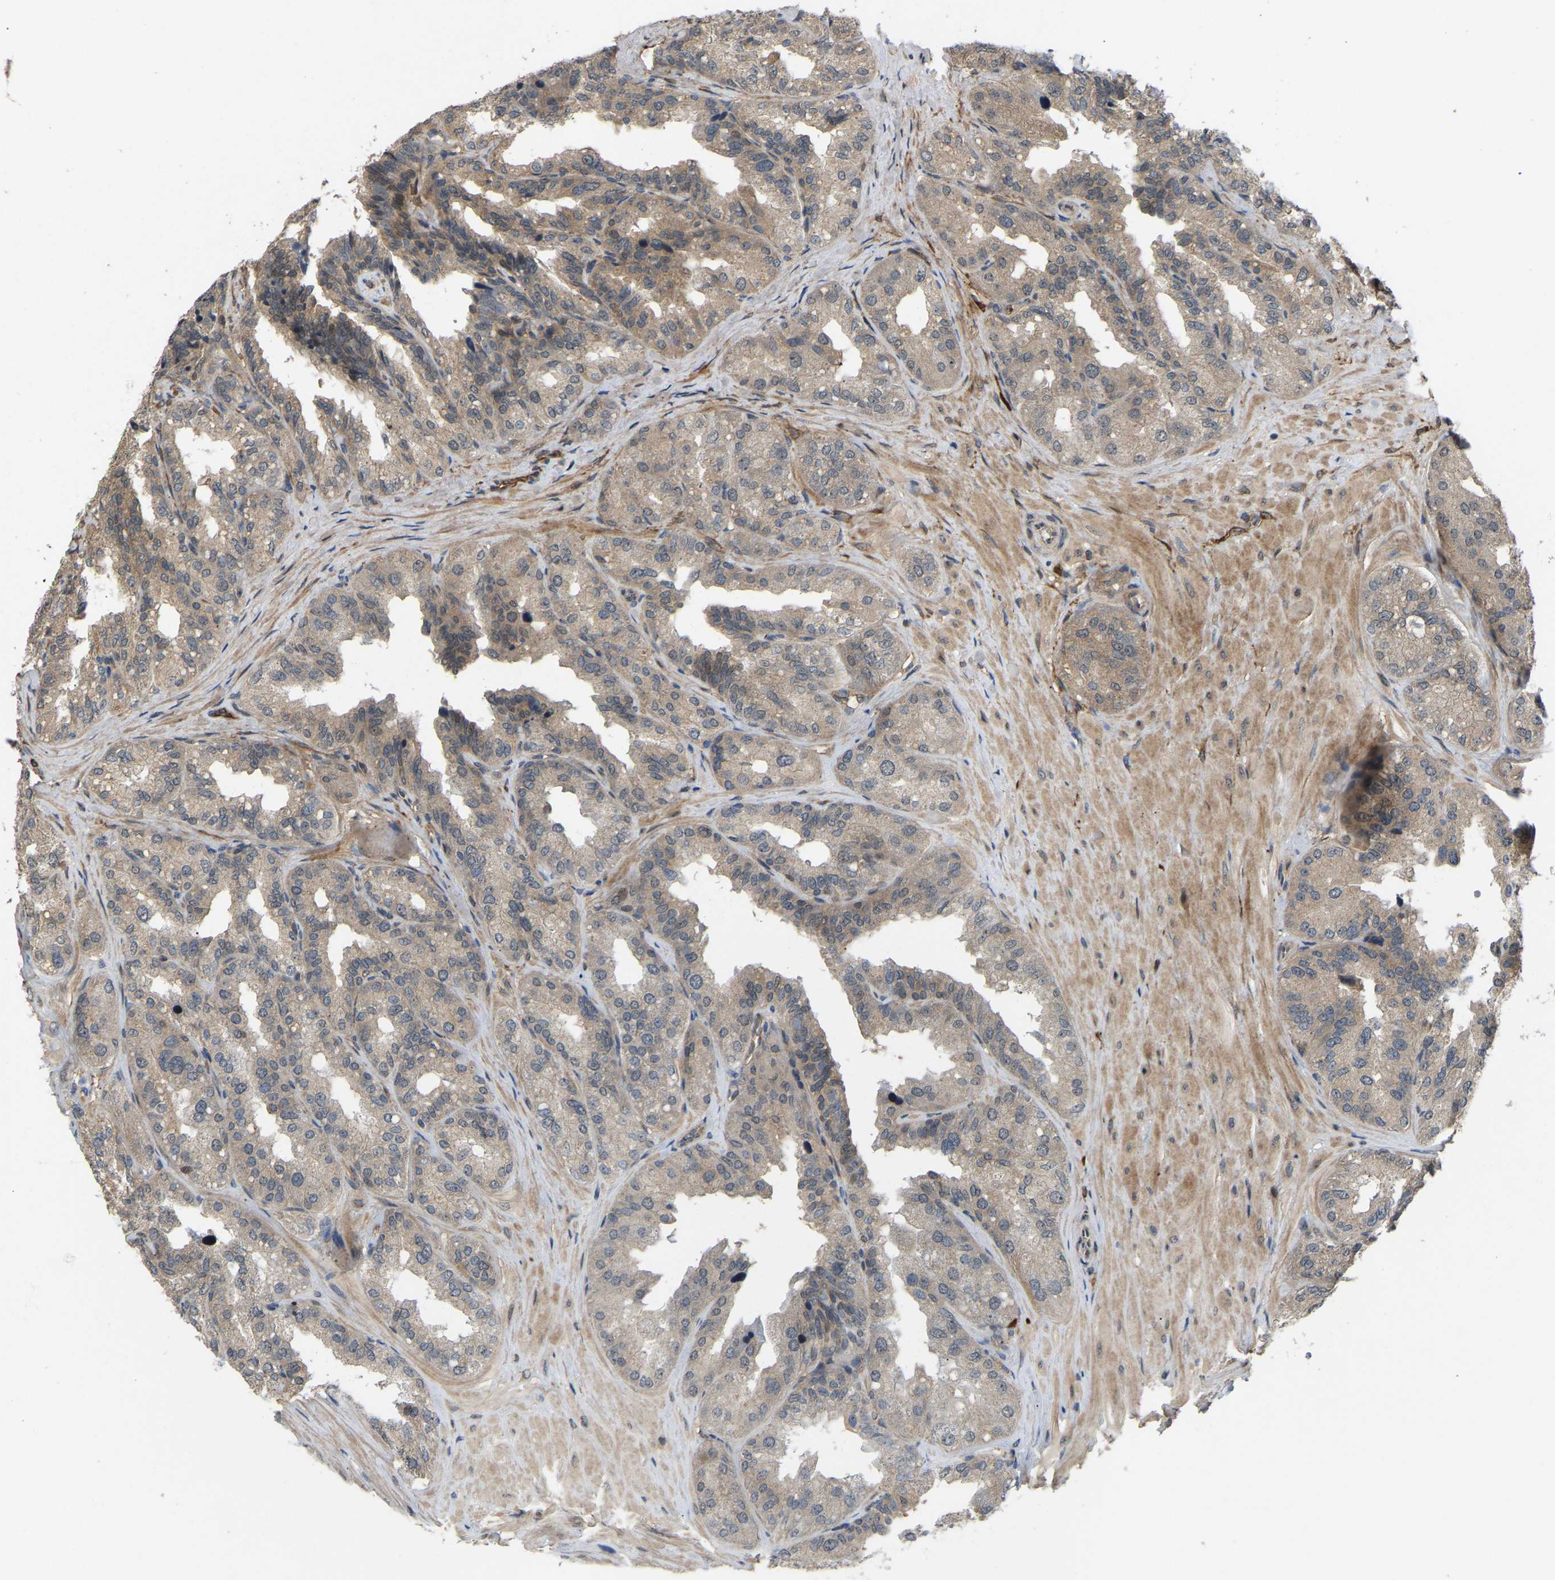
{"staining": {"intensity": "strong", "quantity": "25%-75%", "location": "cytoplasmic/membranous"}, "tissue": "seminal vesicle", "cell_type": "Glandular cells", "image_type": "normal", "snomed": [{"axis": "morphology", "description": "Normal tissue, NOS"}, {"axis": "topography", "description": "Prostate"}, {"axis": "topography", "description": "Seminal veicle"}], "caption": "Immunohistochemistry histopathology image of benign seminal vesicle: human seminal vesicle stained using IHC demonstrates high levels of strong protein expression localized specifically in the cytoplasmic/membranous of glandular cells, appearing as a cytoplasmic/membranous brown color.", "gene": "LIMK2", "patient": {"sex": "male", "age": 51}}